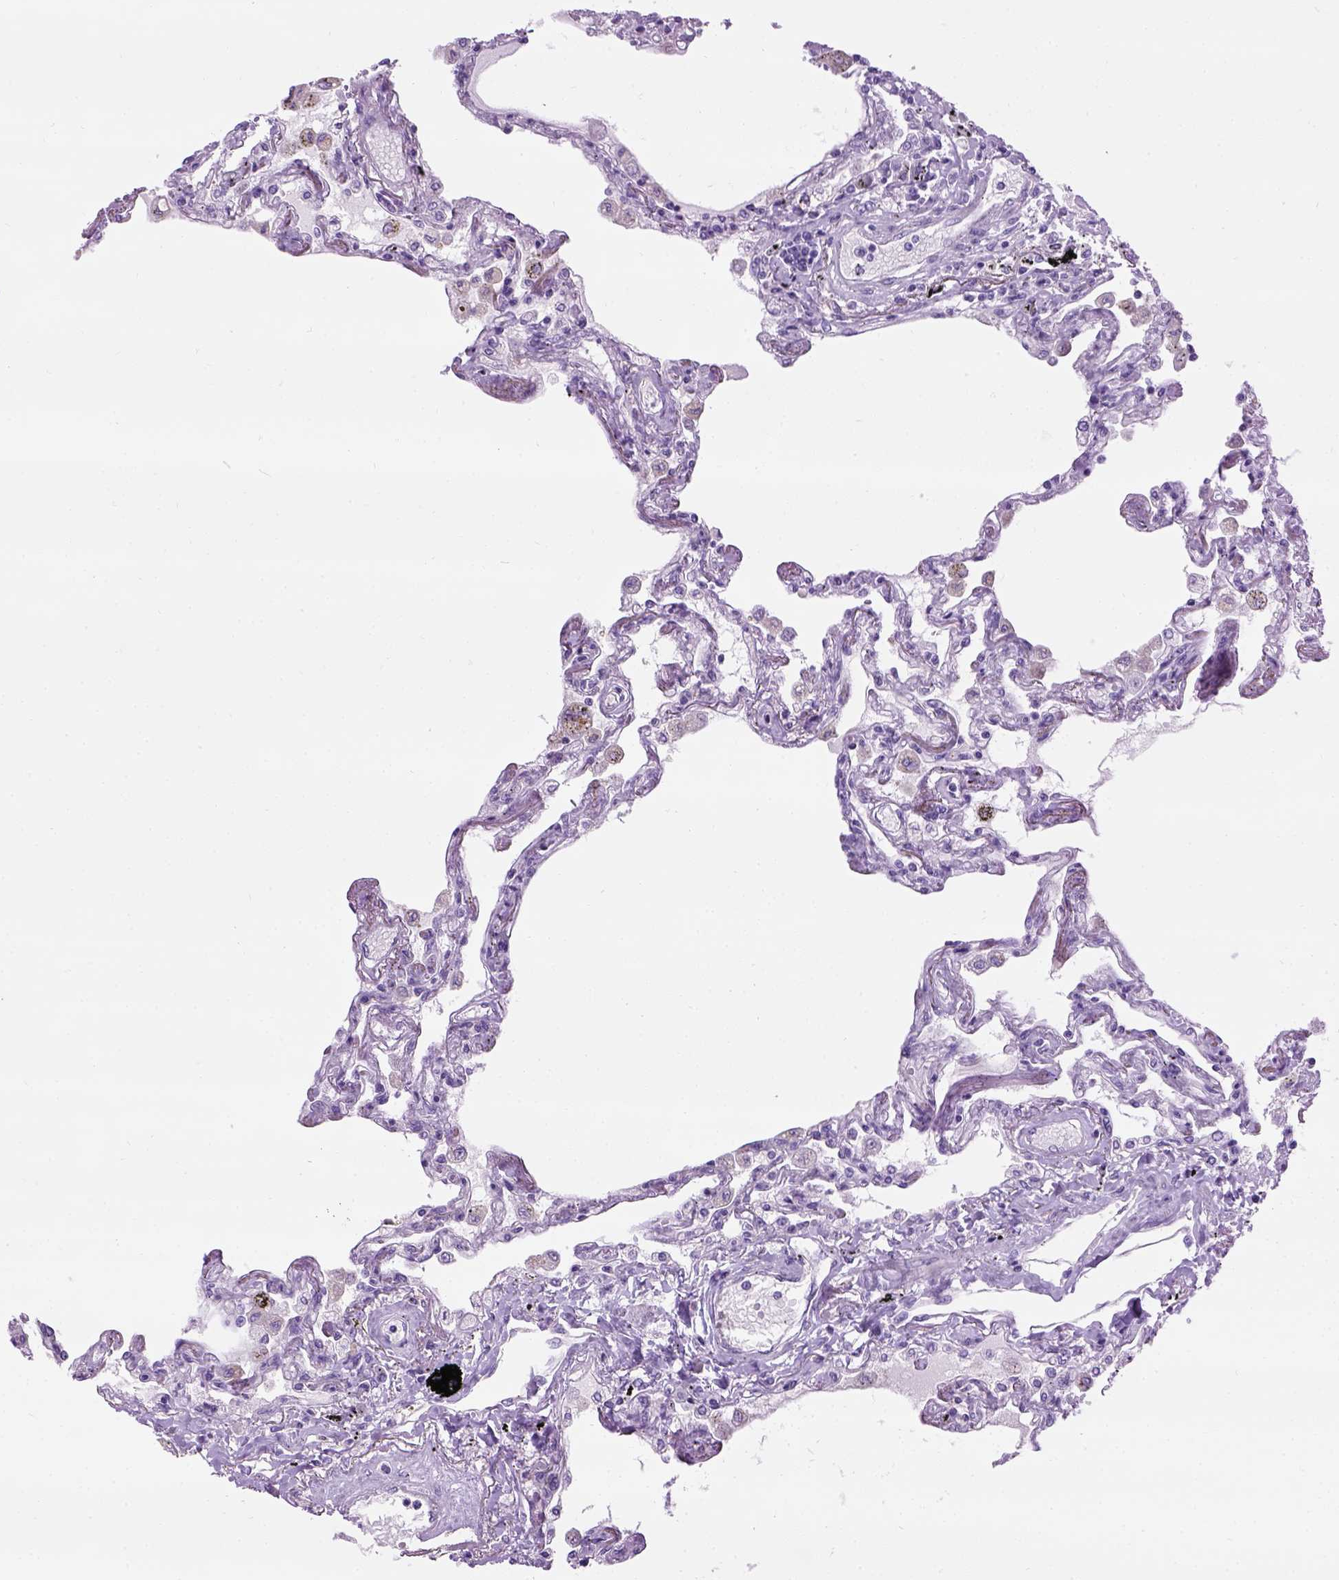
{"staining": {"intensity": "negative", "quantity": "none", "location": "none"}, "tissue": "lung", "cell_type": "Alveolar cells", "image_type": "normal", "snomed": [{"axis": "morphology", "description": "Normal tissue, NOS"}, {"axis": "morphology", "description": "Adenocarcinoma, NOS"}, {"axis": "topography", "description": "Cartilage tissue"}, {"axis": "topography", "description": "Lung"}], "caption": "Alveolar cells show no significant protein expression in unremarkable lung. (DAB IHC visualized using brightfield microscopy, high magnification).", "gene": "GABRB2", "patient": {"sex": "female", "age": 67}}